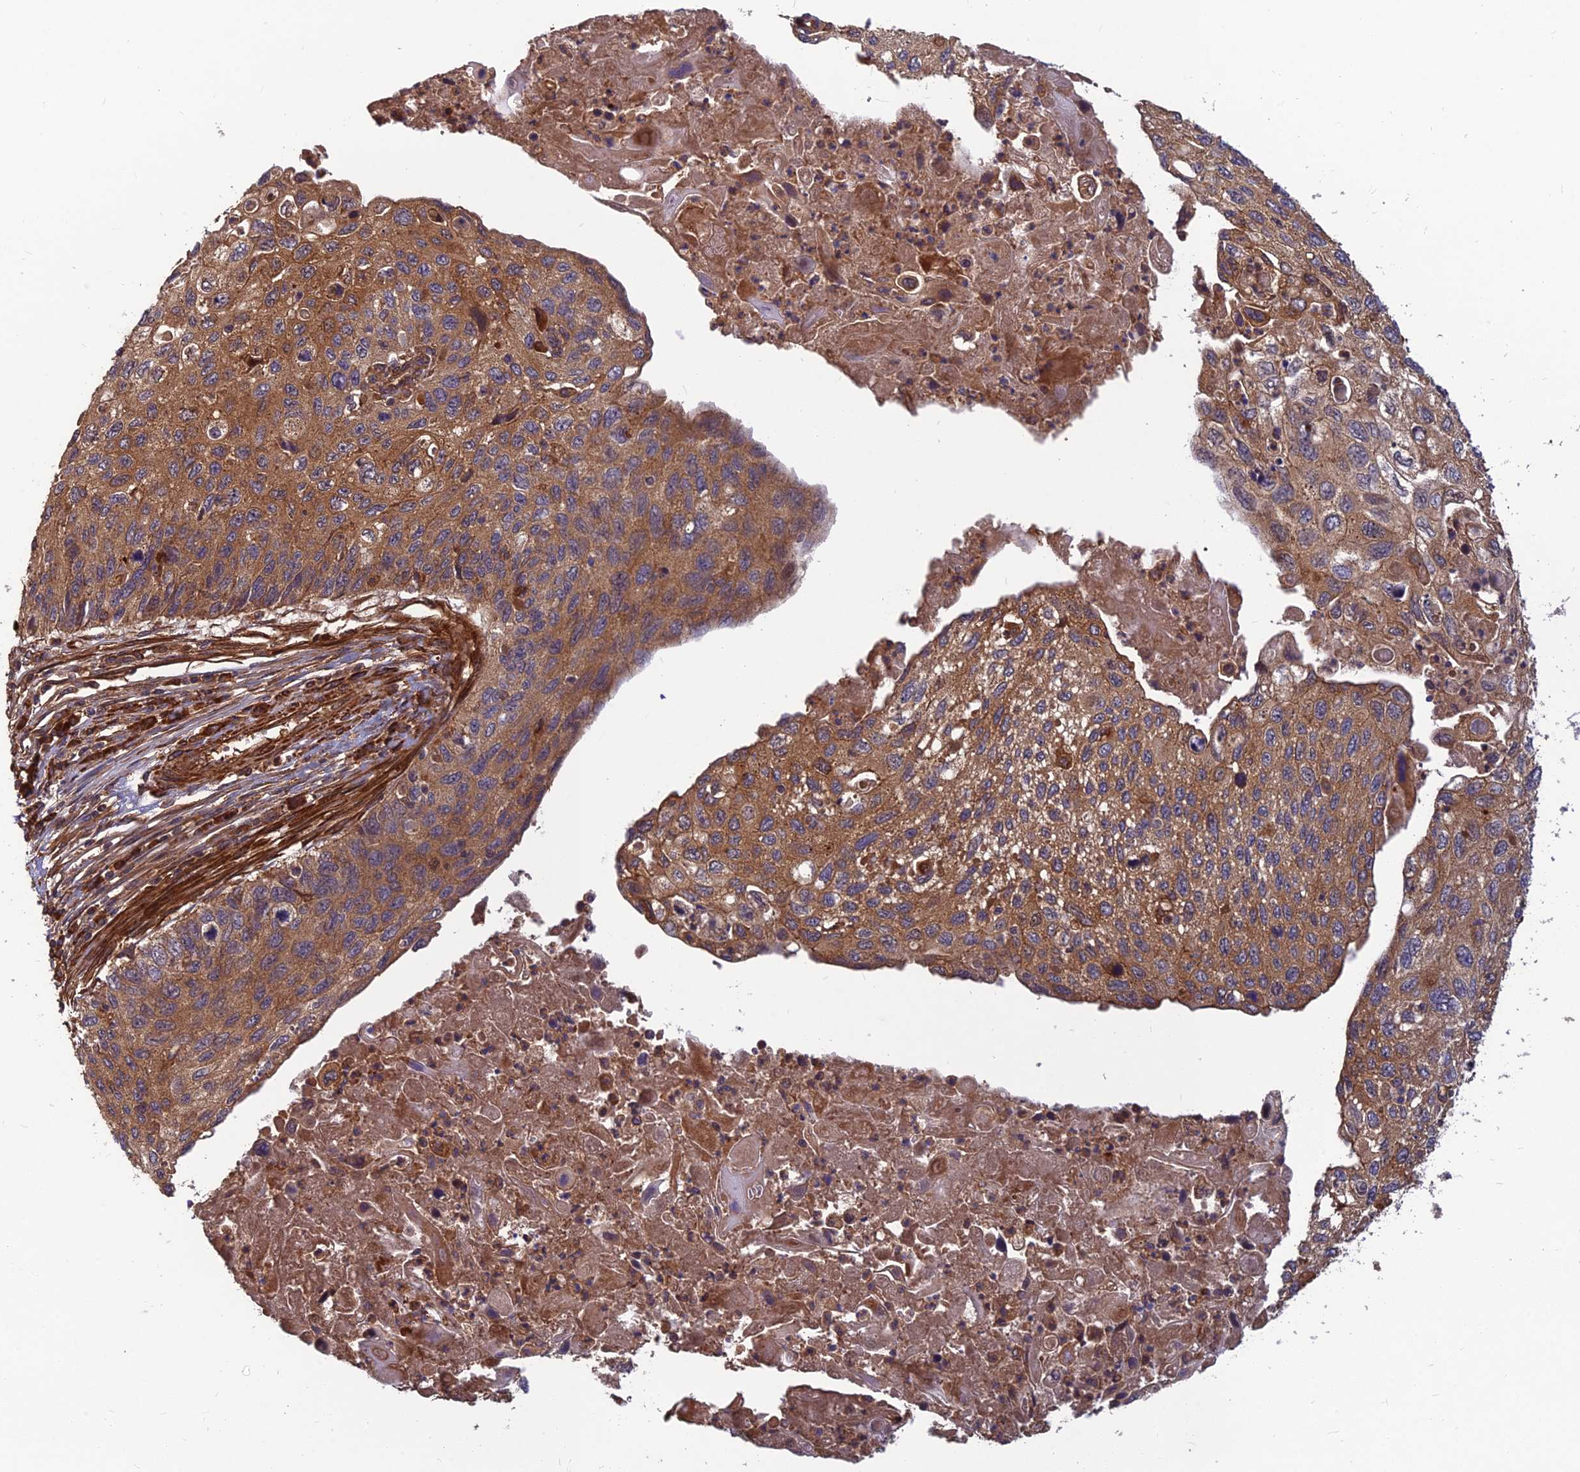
{"staining": {"intensity": "moderate", "quantity": ">75%", "location": "cytoplasmic/membranous"}, "tissue": "cervical cancer", "cell_type": "Tumor cells", "image_type": "cancer", "snomed": [{"axis": "morphology", "description": "Squamous cell carcinoma, NOS"}, {"axis": "topography", "description": "Cervix"}], "caption": "Protein analysis of cervical cancer tissue displays moderate cytoplasmic/membranous staining in approximately >75% of tumor cells. Using DAB (3,3'-diaminobenzidine) (brown) and hematoxylin (blue) stains, captured at high magnification using brightfield microscopy.", "gene": "RELCH", "patient": {"sex": "female", "age": 70}}